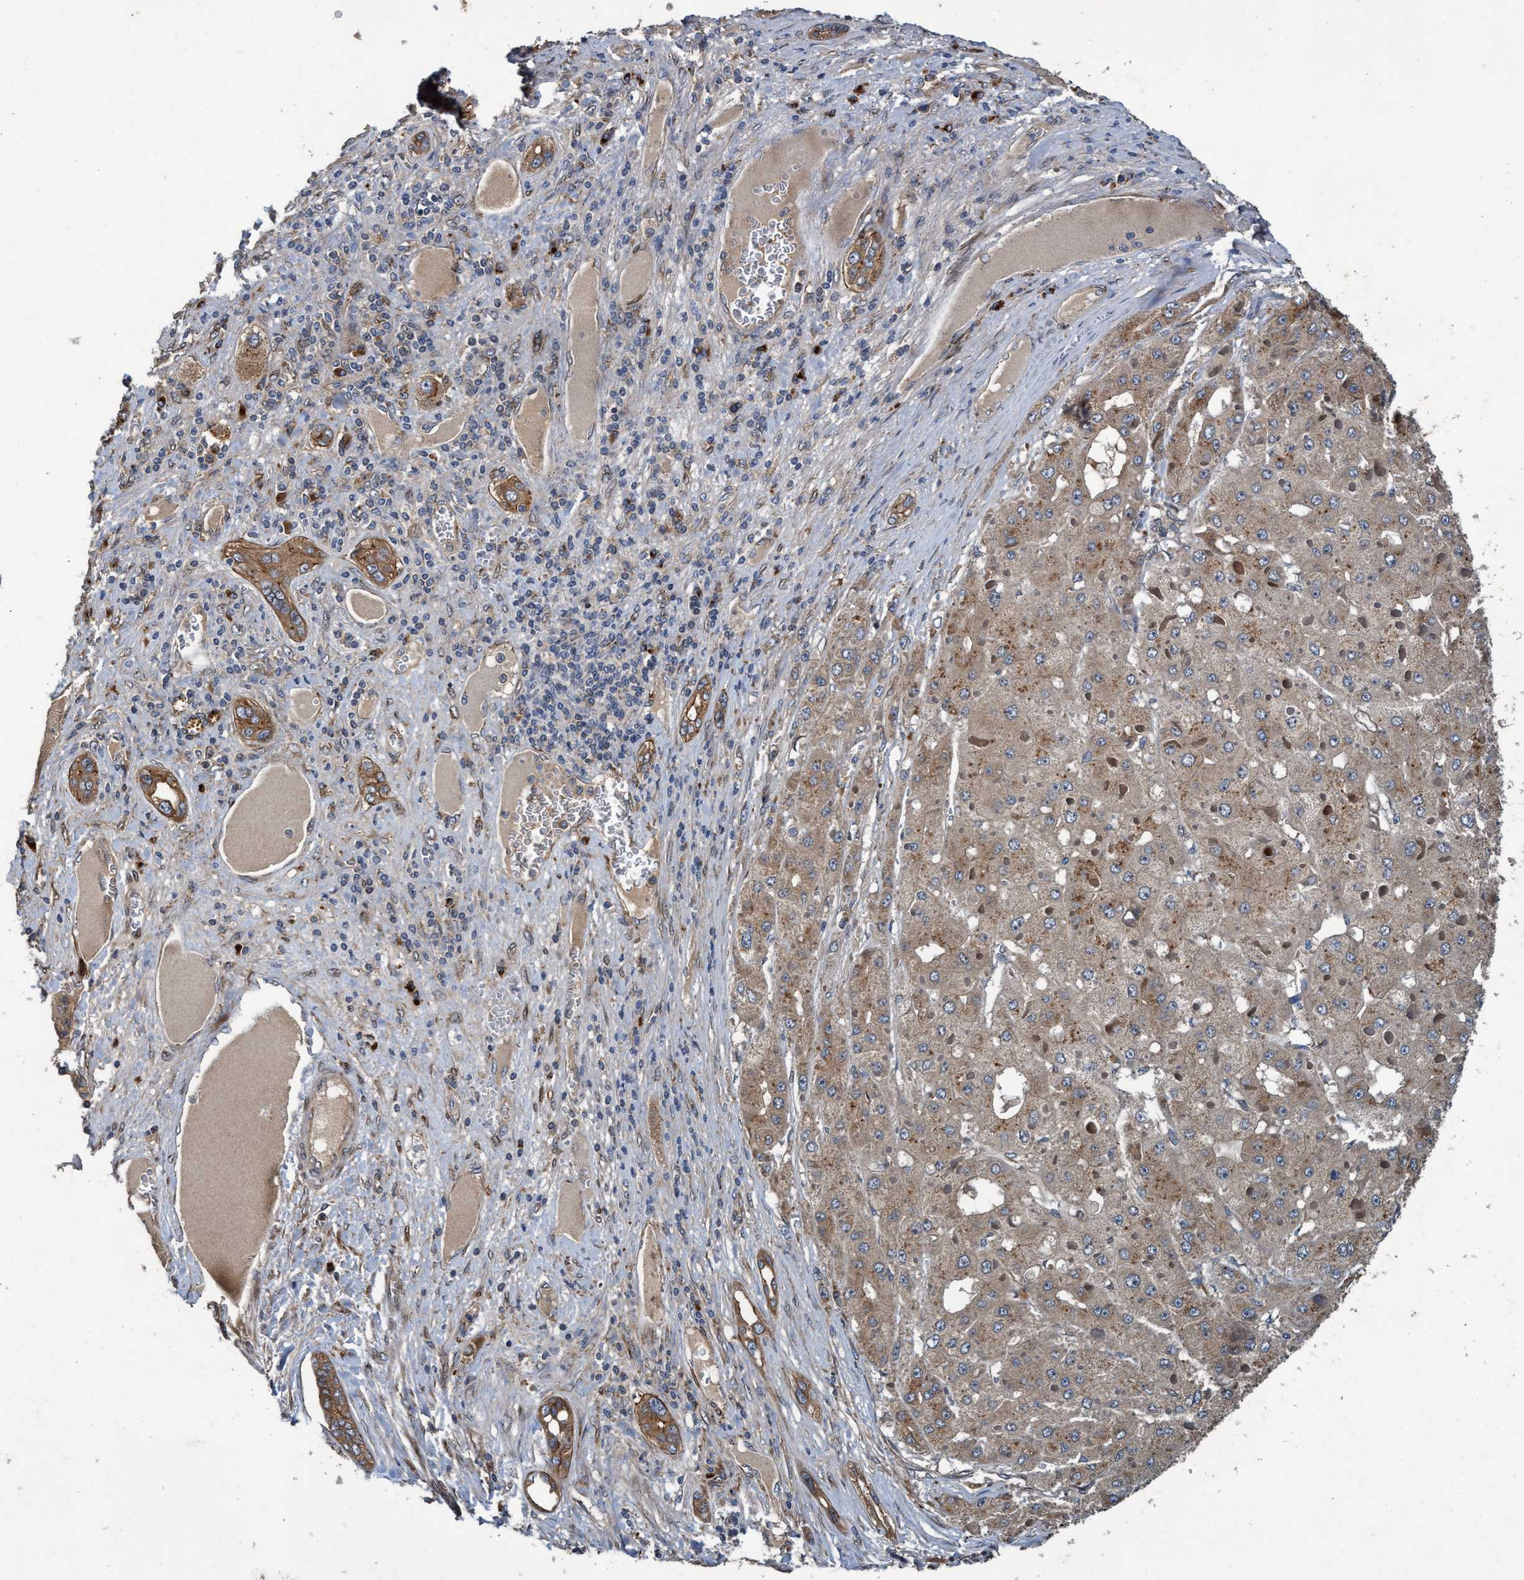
{"staining": {"intensity": "weak", "quantity": "25%-75%", "location": "cytoplasmic/membranous"}, "tissue": "liver cancer", "cell_type": "Tumor cells", "image_type": "cancer", "snomed": [{"axis": "morphology", "description": "Carcinoma, Hepatocellular, NOS"}, {"axis": "topography", "description": "Liver"}], "caption": "A brown stain highlights weak cytoplasmic/membranous expression of a protein in human liver cancer (hepatocellular carcinoma) tumor cells.", "gene": "MACC1", "patient": {"sex": "female", "age": 73}}